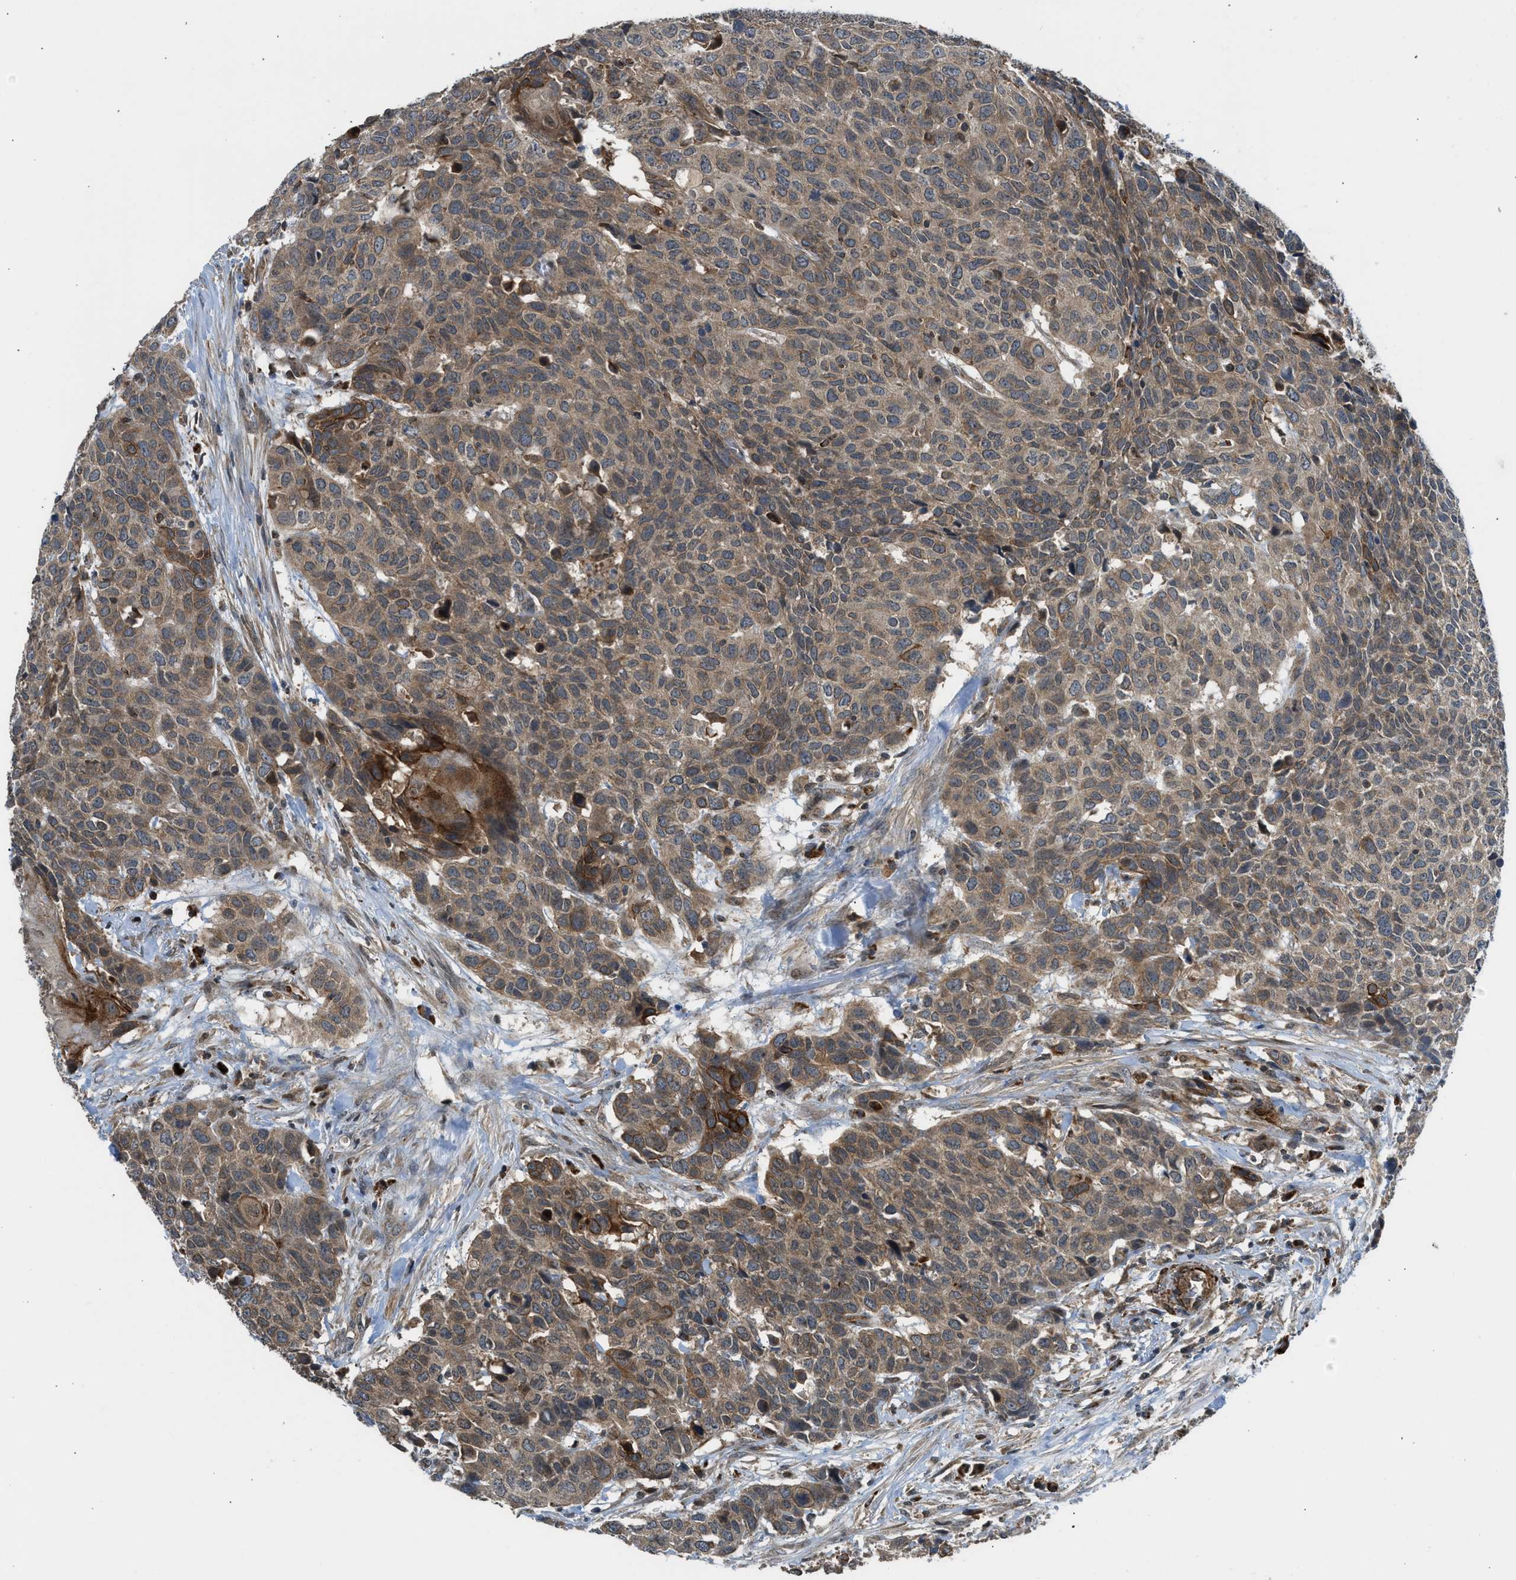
{"staining": {"intensity": "moderate", "quantity": ">75%", "location": "cytoplasmic/membranous"}, "tissue": "head and neck cancer", "cell_type": "Tumor cells", "image_type": "cancer", "snomed": [{"axis": "morphology", "description": "Squamous cell carcinoma, NOS"}, {"axis": "topography", "description": "Head-Neck"}], "caption": "Immunohistochemical staining of head and neck cancer (squamous cell carcinoma) exhibits medium levels of moderate cytoplasmic/membranous positivity in about >75% of tumor cells.", "gene": "SESN2", "patient": {"sex": "male", "age": 66}}